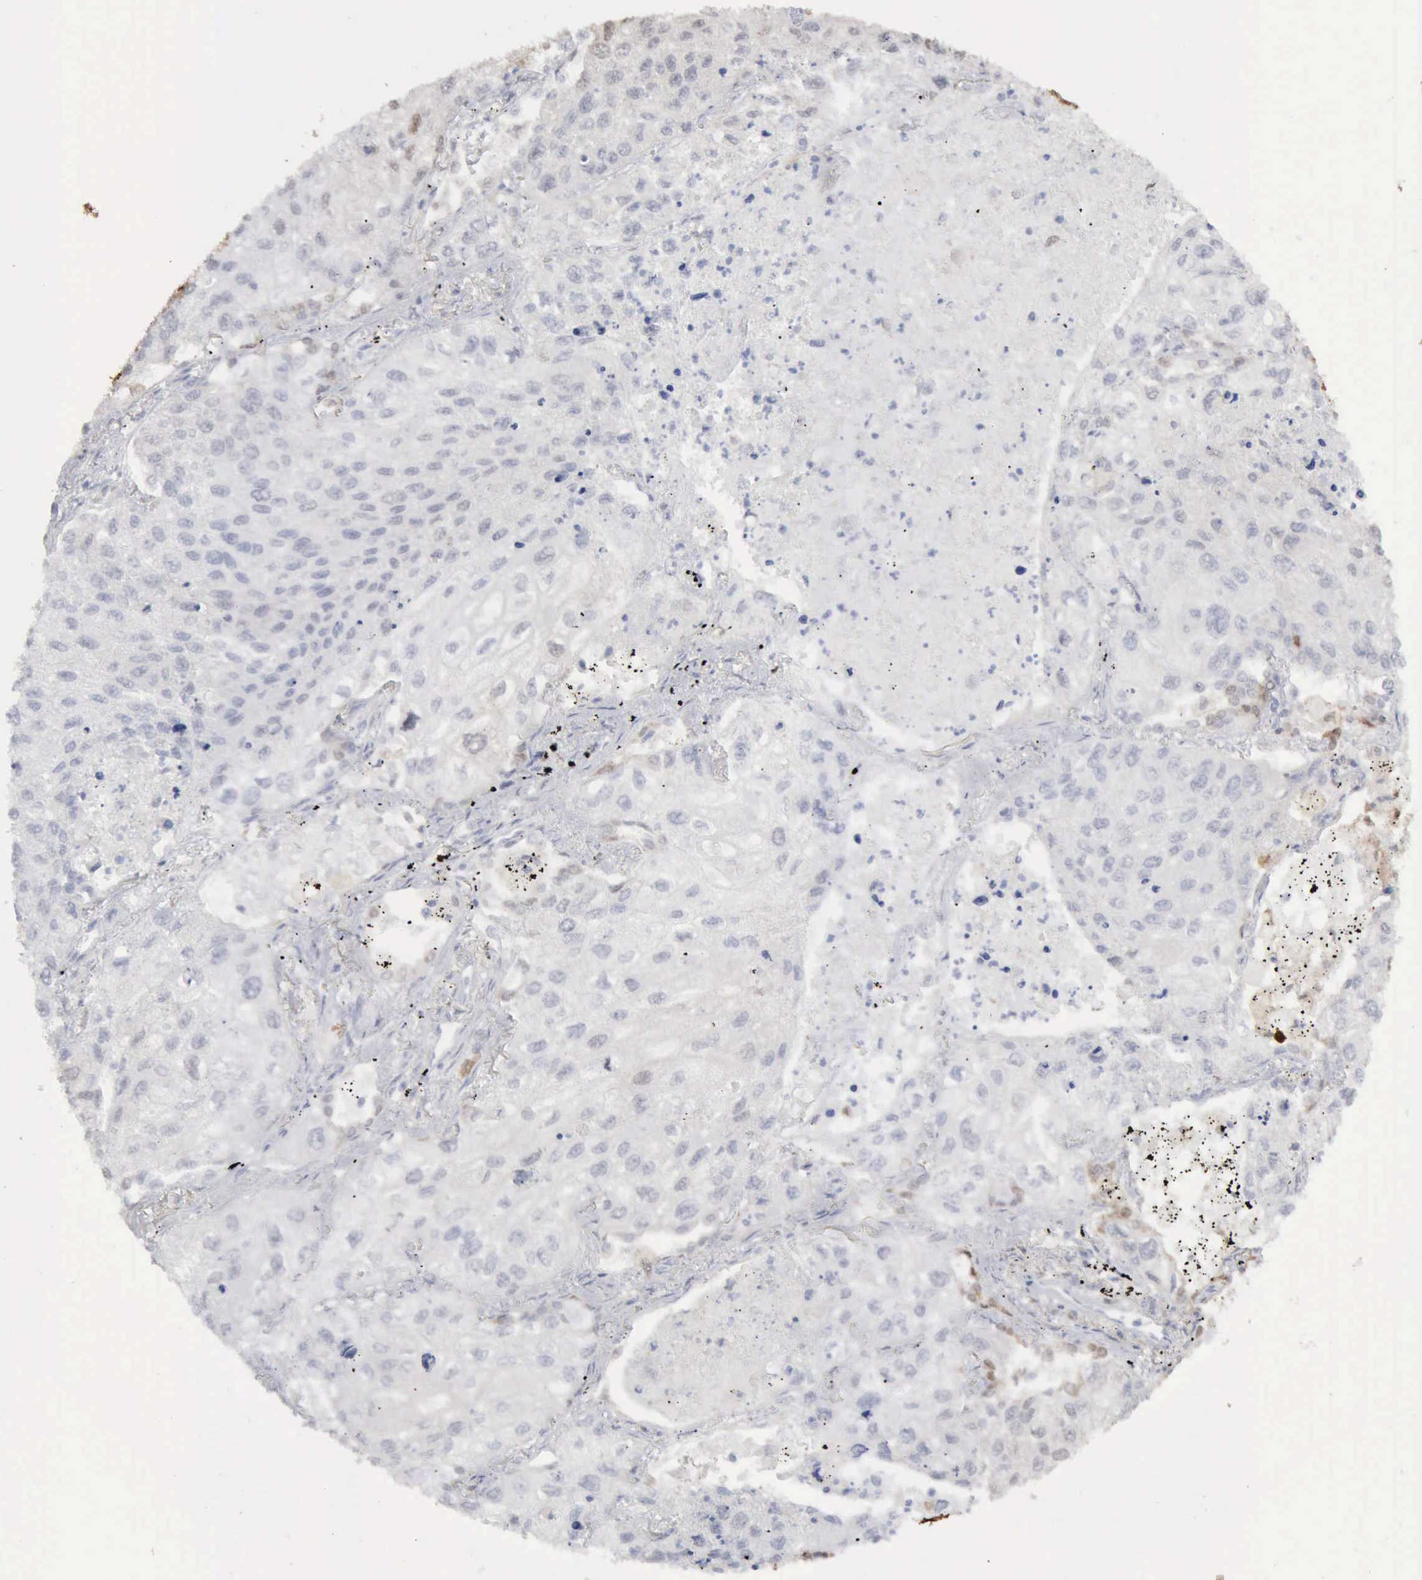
{"staining": {"intensity": "negative", "quantity": "none", "location": "none"}, "tissue": "lung cancer", "cell_type": "Tumor cells", "image_type": "cancer", "snomed": [{"axis": "morphology", "description": "Squamous cell carcinoma, NOS"}, {"axis": "topography", "description": "Lung"}], "caption": "An IHC micrograph of squamous cell carcinoma (lung) is shown. There is no staining in tumor cells of squamous cell carcinoma (lung).", "gene": "STAT1", "patient": {"sex": "male", "age": 75}}